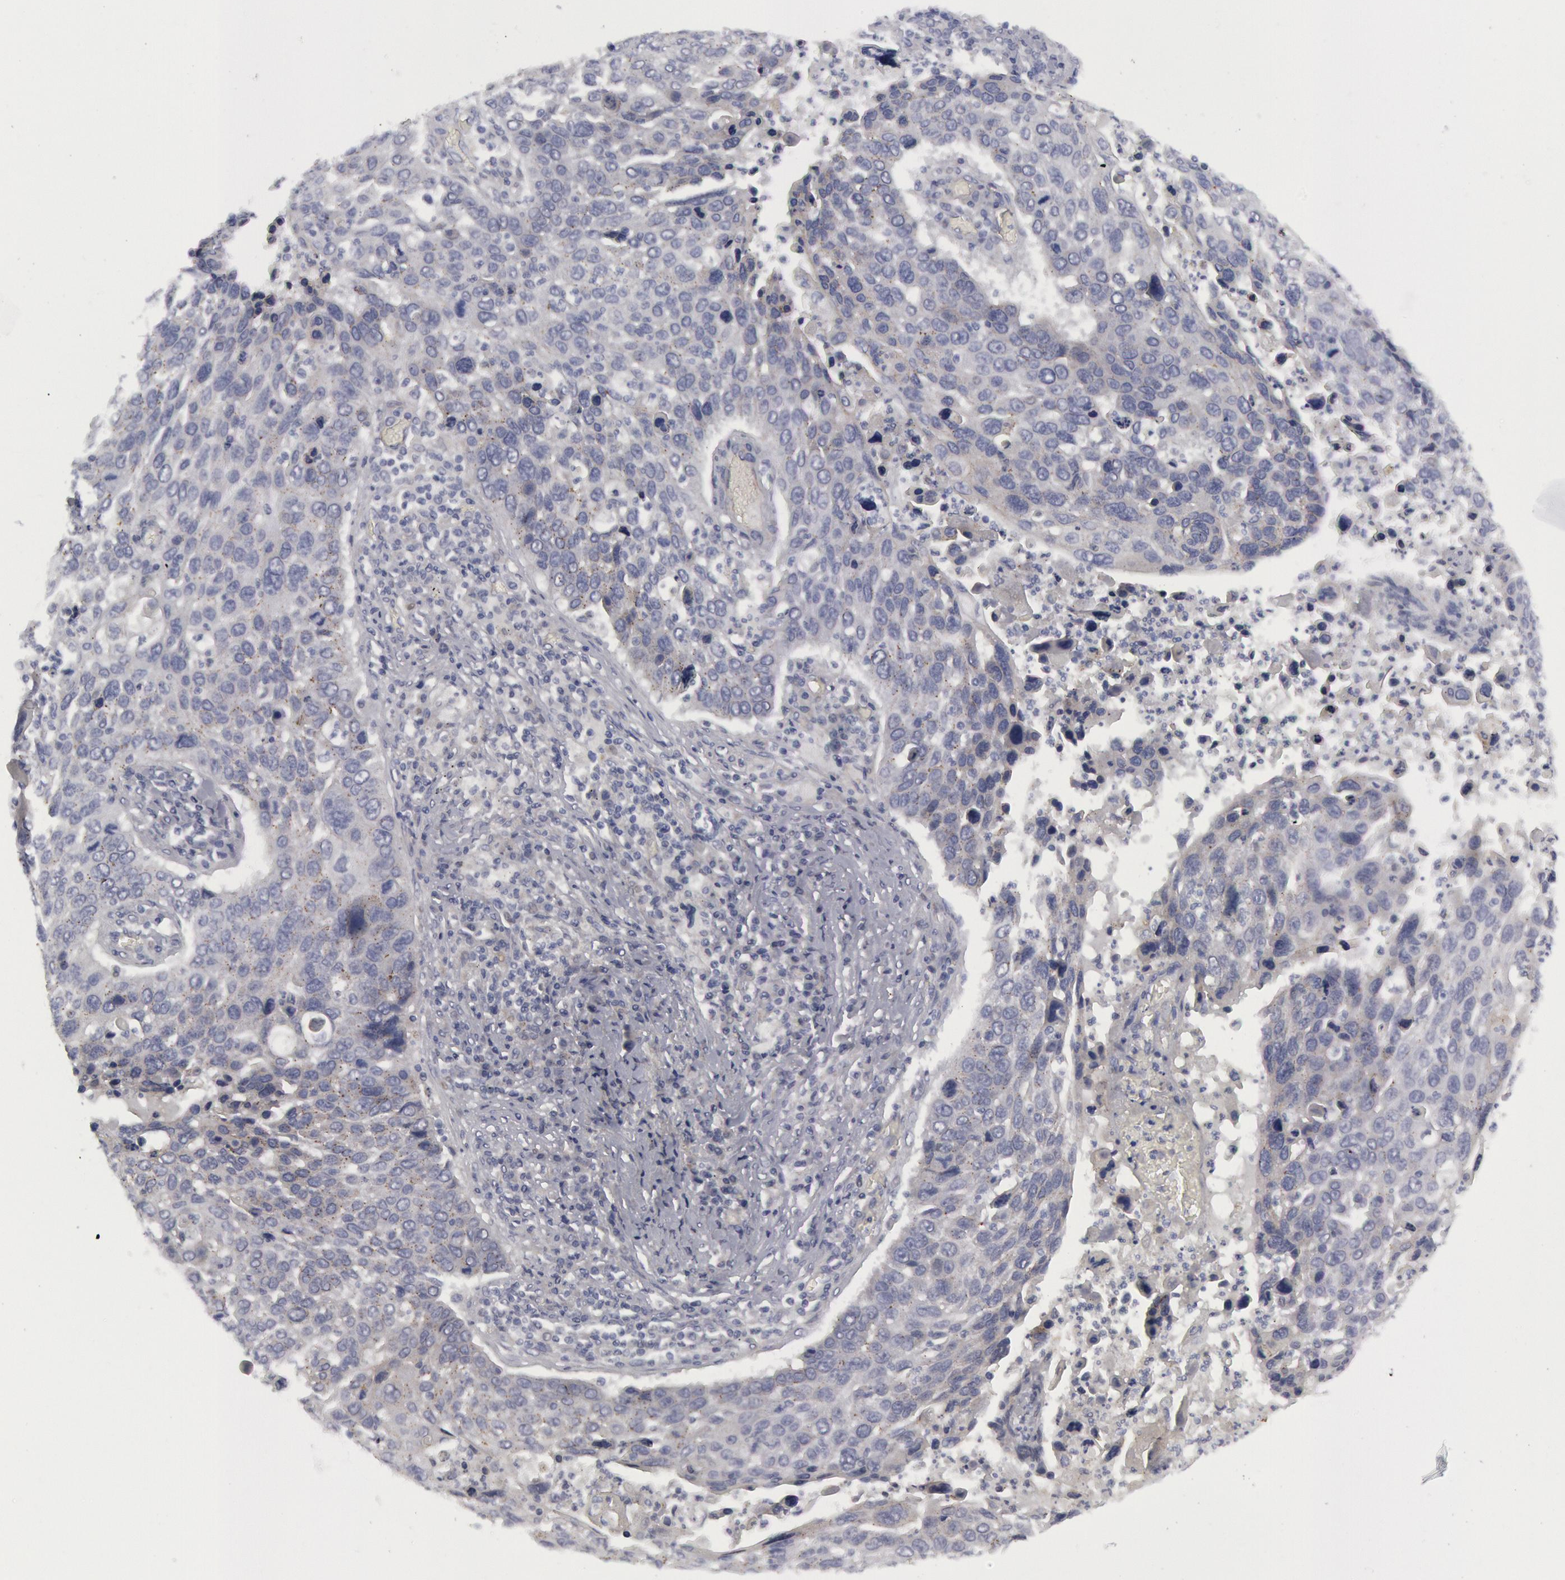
{"staining": {"intensity": "negative", "quantity": "none", "location": "none"}, "tissue": "lung cancer", "cell_type": "Tumor cells", "image_type": "cancer", "snomed": [{"axis": "morphology", "description": "Squamous cell carcinoma, NOS"}, {"axis": "topography", "description": "Lung"}], "caption": "The micrograph displays no significant expression in tumor cells of lung squamous cell carcinoma. Brightfield microscopy of immunohistochemistry (IHC) stained with DAB (3,3'-diaminobenzidine) (brown) and hematoxylin (blue), captured at high magnification.", "gene": "FHL1", "patient": {"sex": "male", "age": 68}}